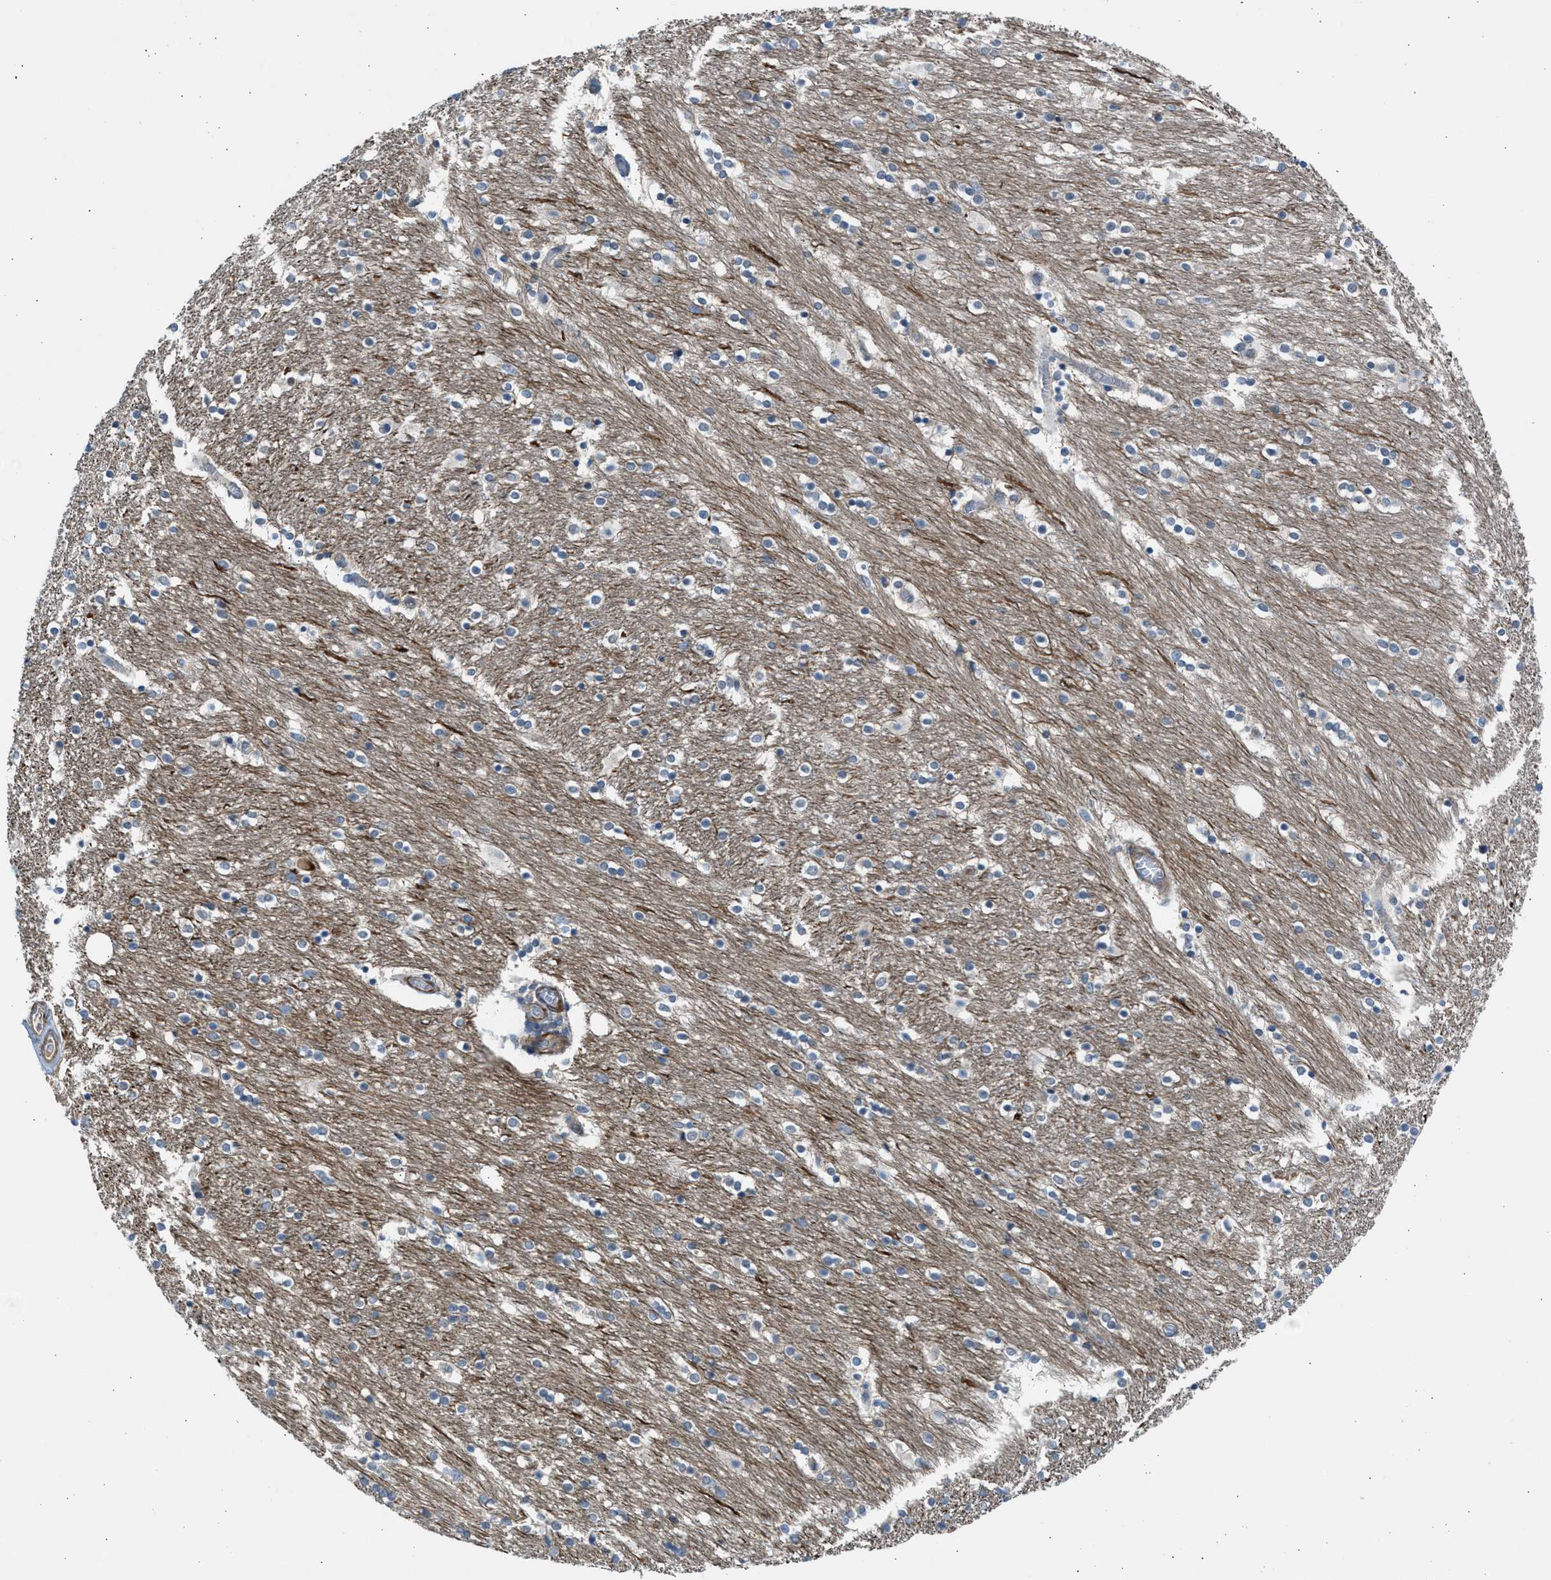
{"staining": {"intensity": "negative", "quantity": "none", "location": "none"}, "tissue": "caudate", "cell_type": "Glial cells", "image_type": "normal", "snomed": [{"axis": "morphology", "description": "Normal tissue, NOS"}, {"axis": "topography", "description": "Lateral ventricle wall"}], "caption": "Normal caudate was stained to show a protein in brown. There is no significant staining in glial cells. The staining is performed using DAB brown chromogen with nuclei counter-stained in using hematoxylin.", "gene": "PCNX3", "patient": {"sex": "female", "age": 54}}